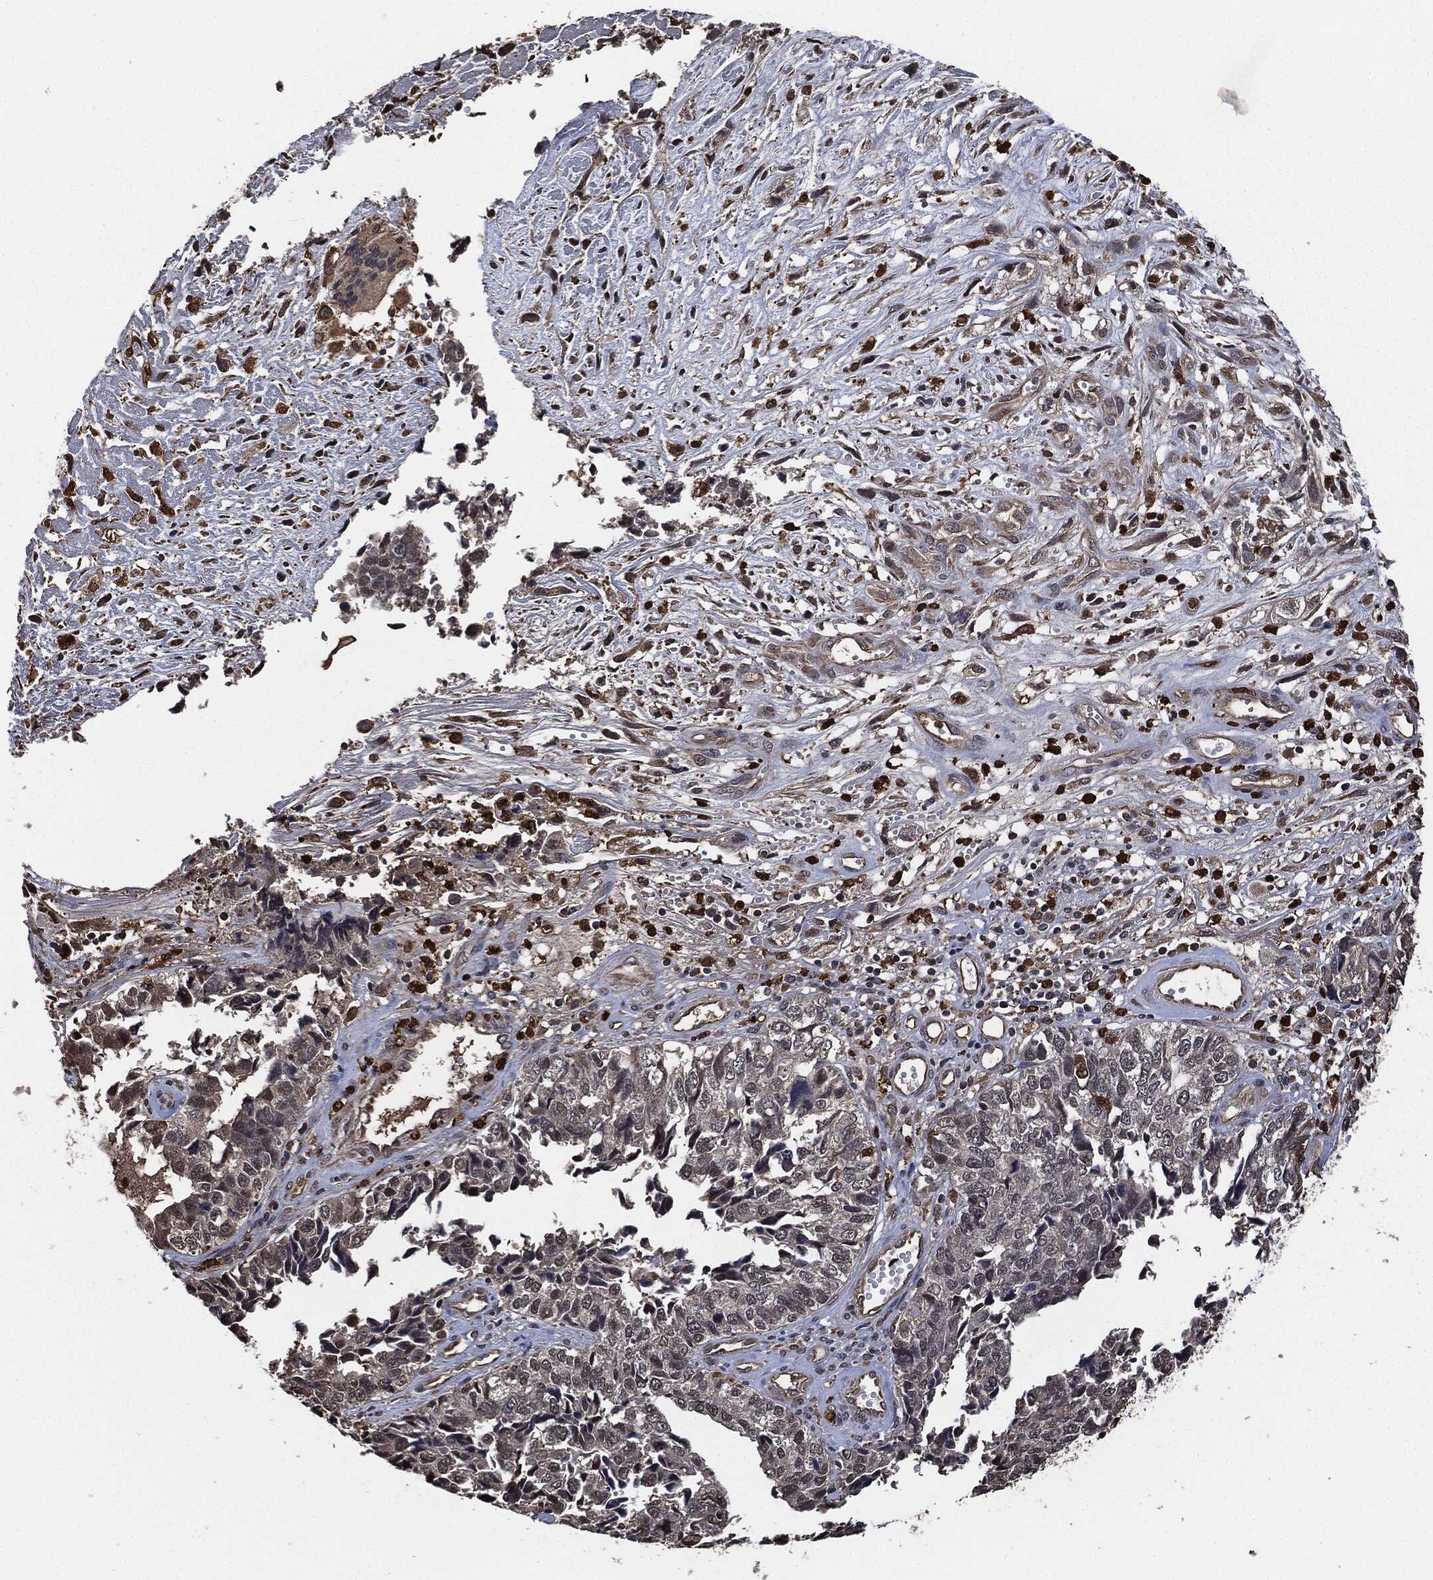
{"staining": {"intensity": "negative", "quantity": "none", "location": "none"}, "tissue": "cervical cancer", "cell_type": "Tumor cells", "image_type": "cancer", "snomed": [{"axis": "morphology", "description": "Squamous cell carcinoma, NOS"}, {"axis": "topography", "description": "Cervix"}], "caption": "Squamous cell carcinoma (cervical) was stained to show a protein in brown. There is no significant staining in tumor cells.", "gene": "S100A9", "patient": {"sex": "female", "age": 63}}